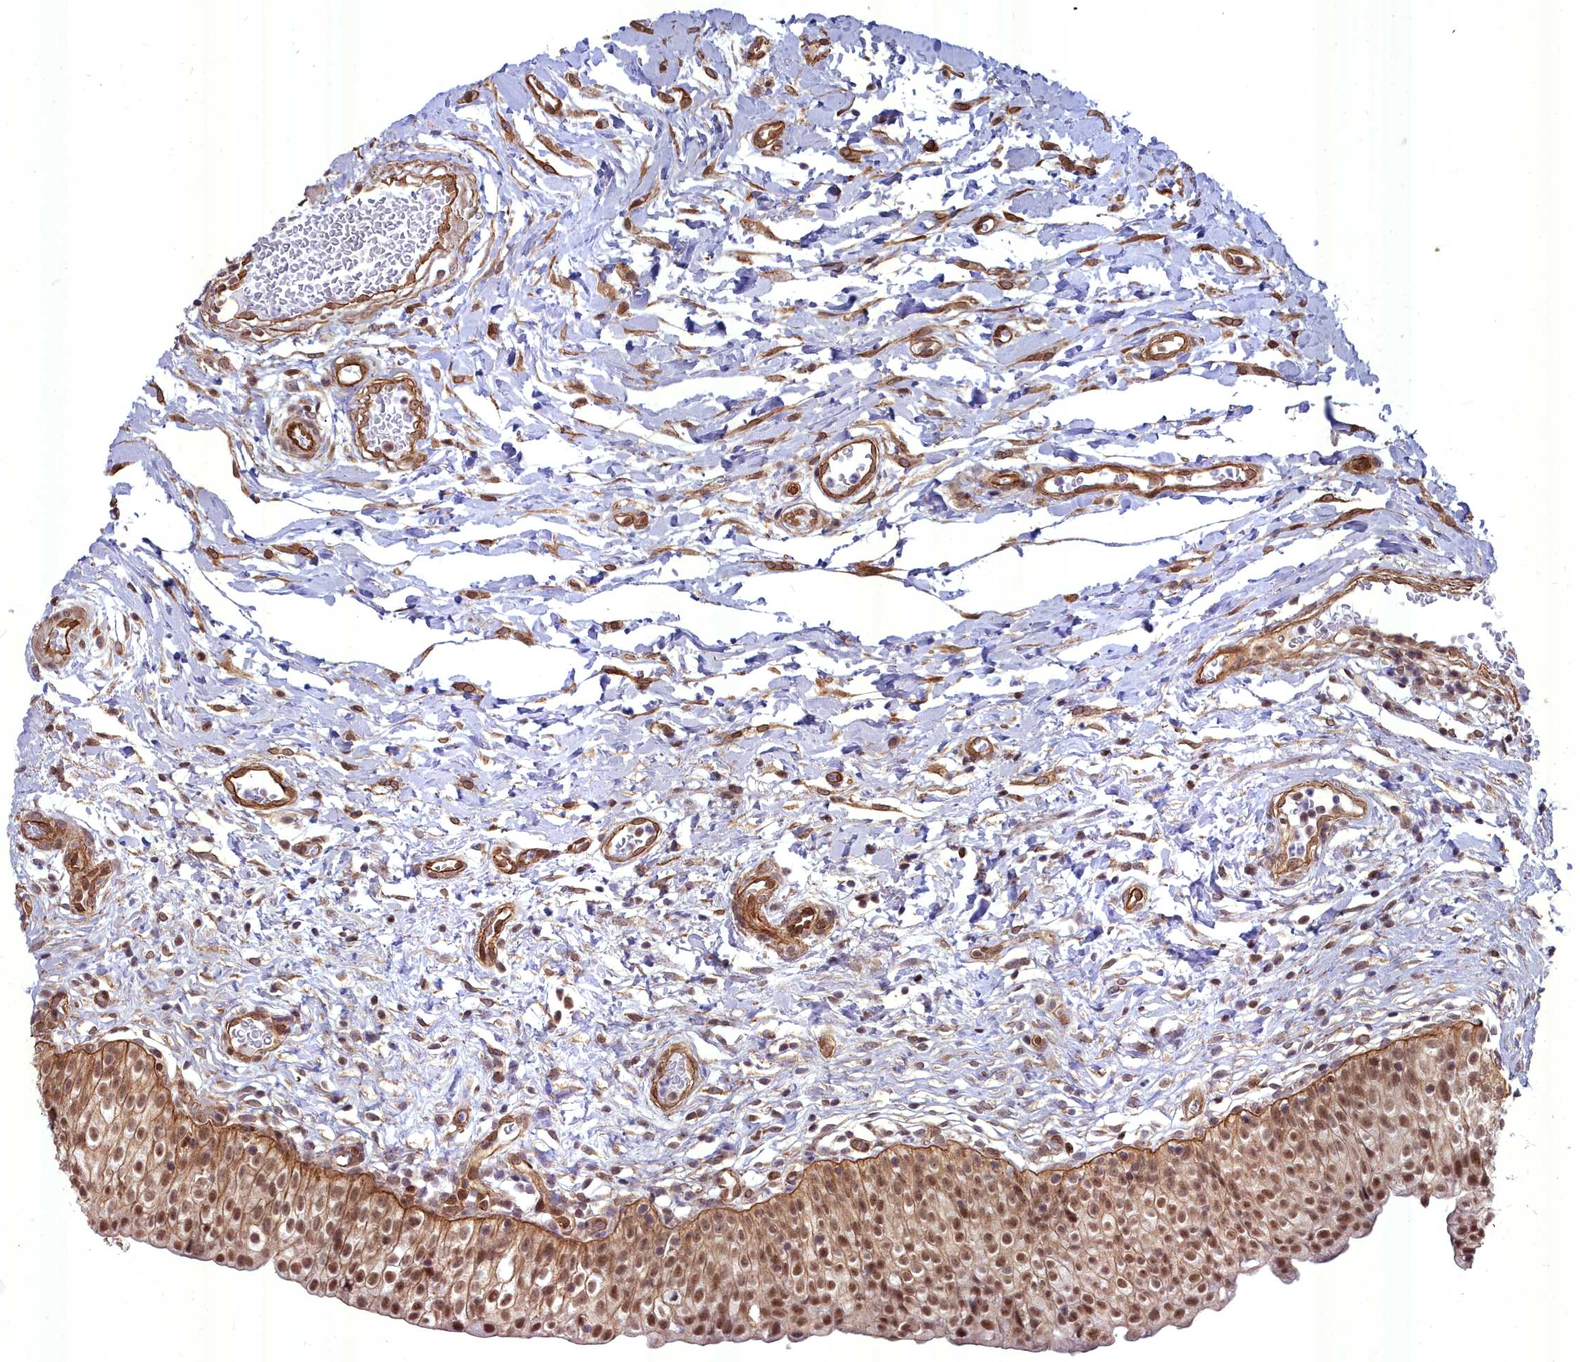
{"staining": {"intensity": "moderate", "quantity": ">75%", "location": "cytoplasmic/membranous,nuclear"}, "tissue": "urinary bladder", "cell_type": "Urothelial cells", "image_type": "normal", "snomed": [{"axis": "morphology", "description": "Normal tissue, NOS"}, {"axis": "topography", "description": "Urinary bladder"}], "caption": "IHC histopathology image of unremarkable urinary bladder stained for a protein (brown), which displays medium levels of moderate cytoplasmic/membranous,nuclear positivity in about >75% of urothelial cells.", "gene": "YJU2", "patient": {"sex": "male", "age": 55}}